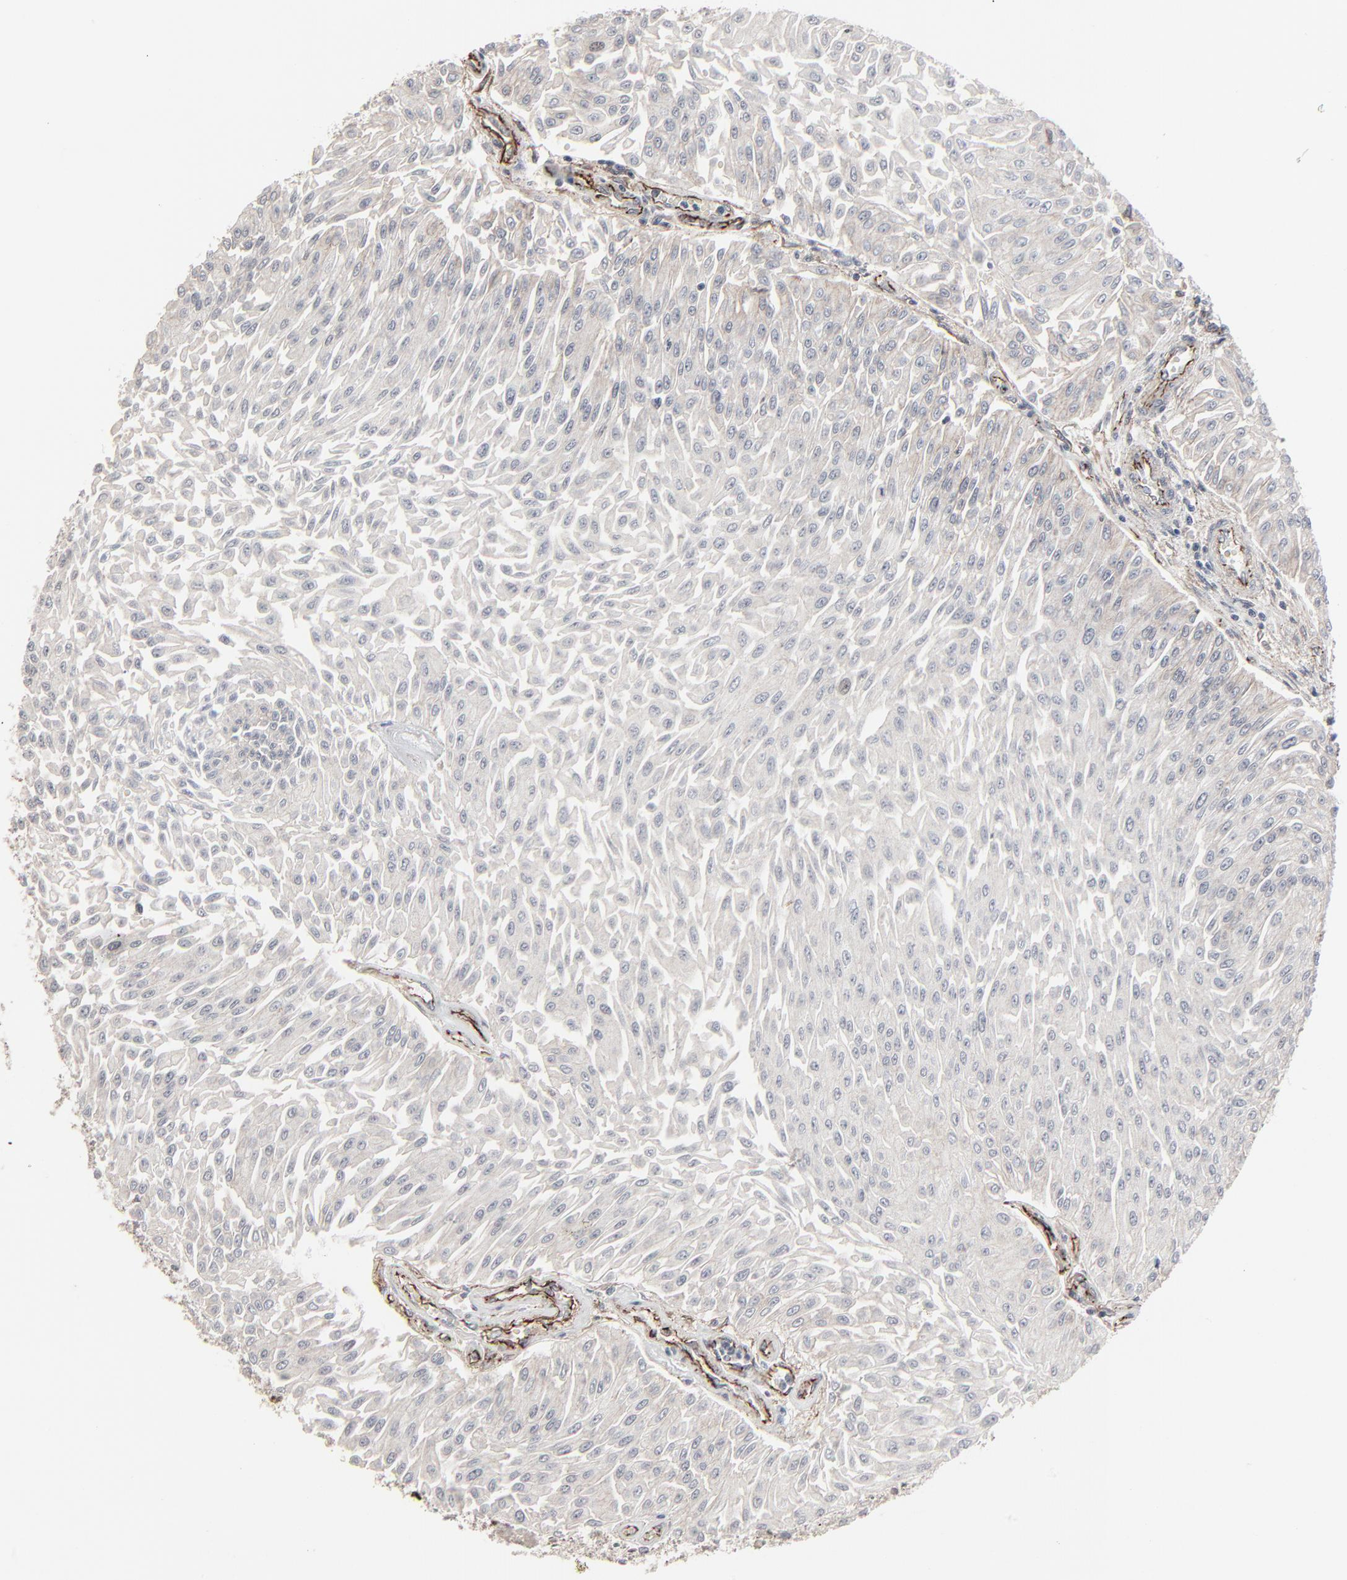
{"staining": {"intensity": "weak", "quantity": "25%-75%", "location": "cytoplasmic/membranous"}, "tissue": "urothelial cancer", "cell_type": "Tumor cells", "image_type": "cancer", "snomed": [{"axis": "morphology", "description": "Urothelial carcinoma, Low grade"}, {"axis": "topography", "description": "Urinary bladder"}], "caption": "Approximately 25%-75% of tumor cells in urothelial cancer exhibit weak cytoplasmic/membranous protein staining as visualized by brown immunohistochemical staining.", "gene": "CTNND1", "patient": {"sex": "male", "age": 86}}